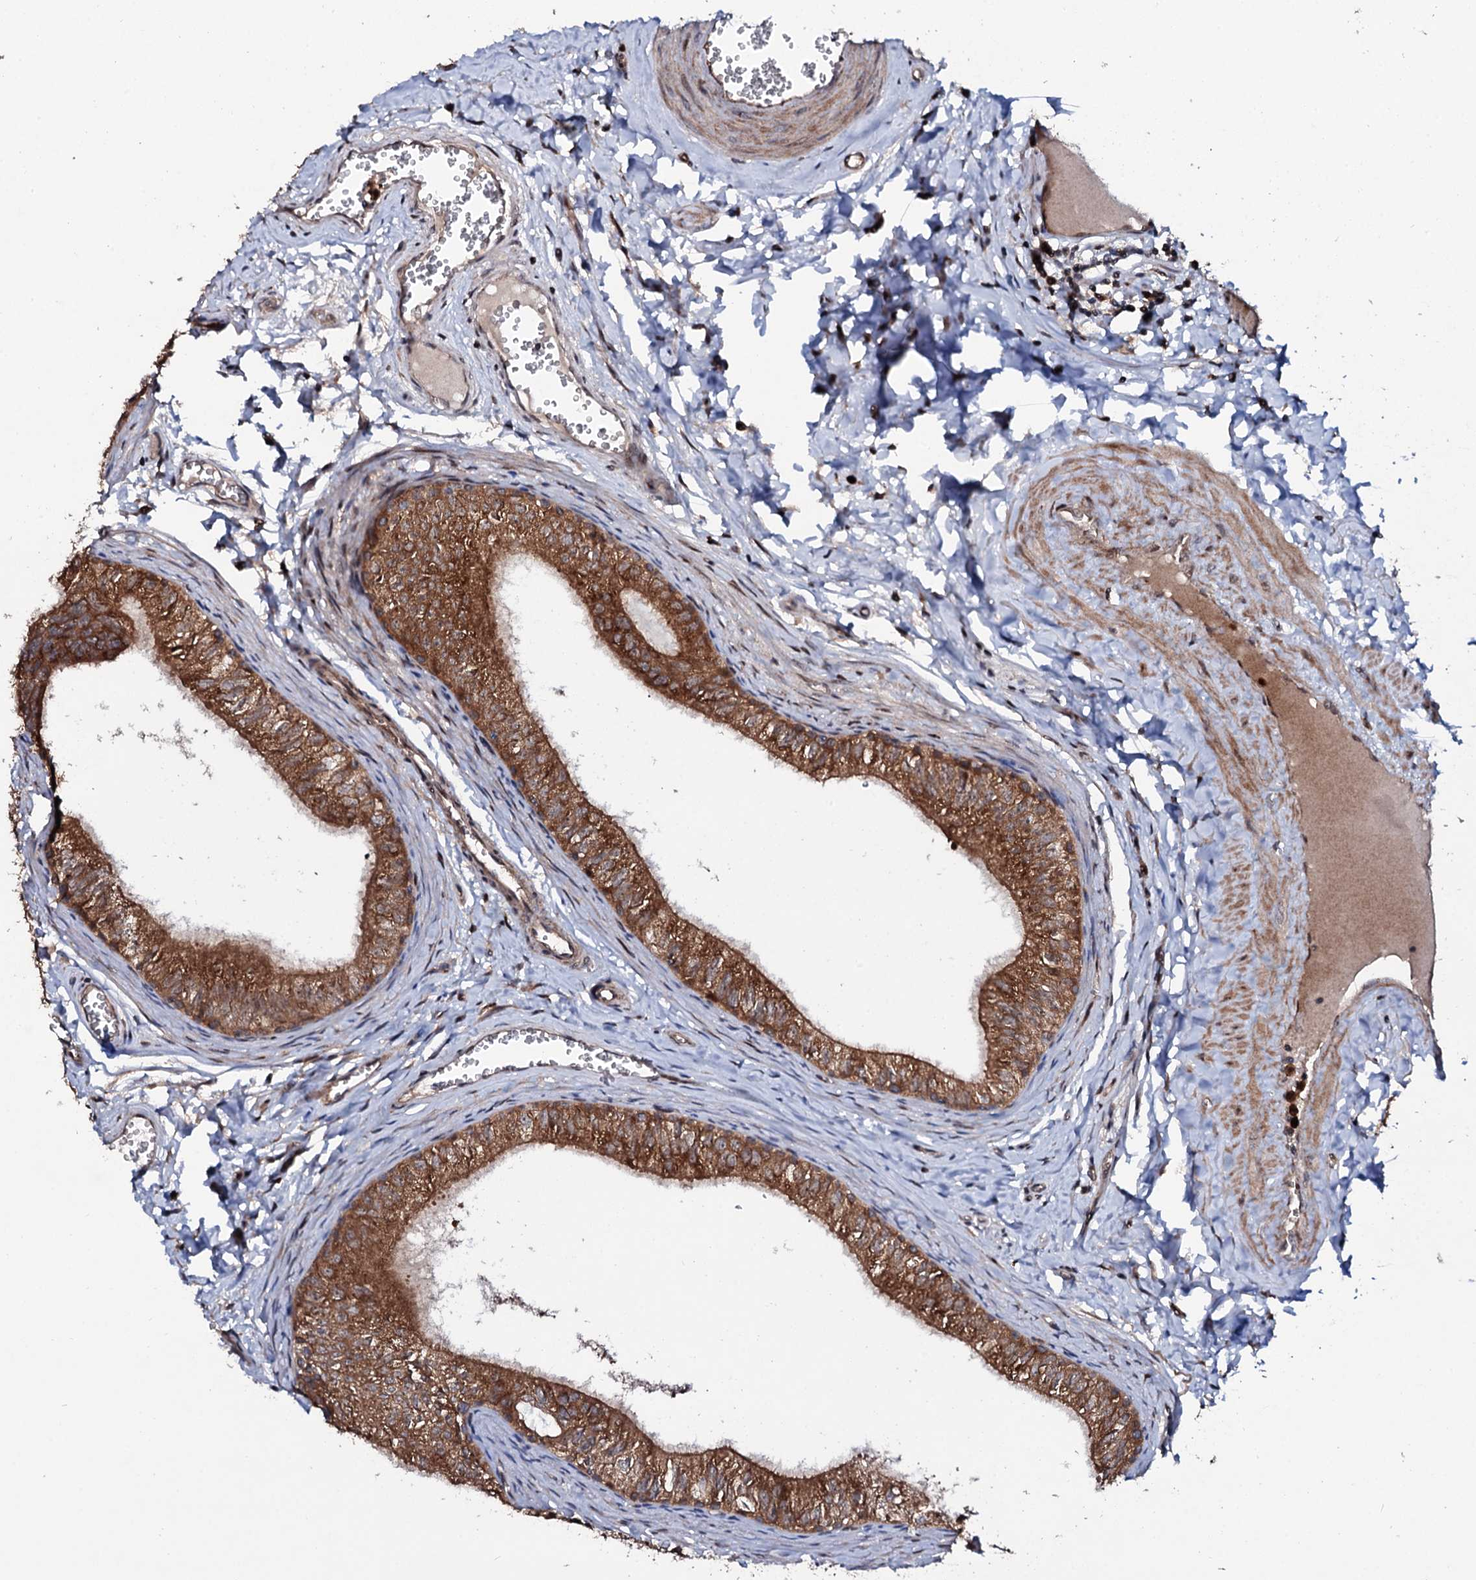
{"staining": {"intensity": "strong", "quantity": ">75%", "location": "cytoplasmic/membranous"}, "tissue": "epididymis", "cell_type": "Glandular cells", "image_type": "normal", "snomed": [{"axis": "morphology", "description": "Normal tissue, NOS"}, {"axis": "topography", "description": "Epididymis"}], "caption": "Benign epididymis exhibits strong cytoplasmic/membranous positivity in approximately >75% of glandular cells, visualized by immunohistochemistry.", "gene": "COG6", "patient": {"sex": "male", "age": 42}}